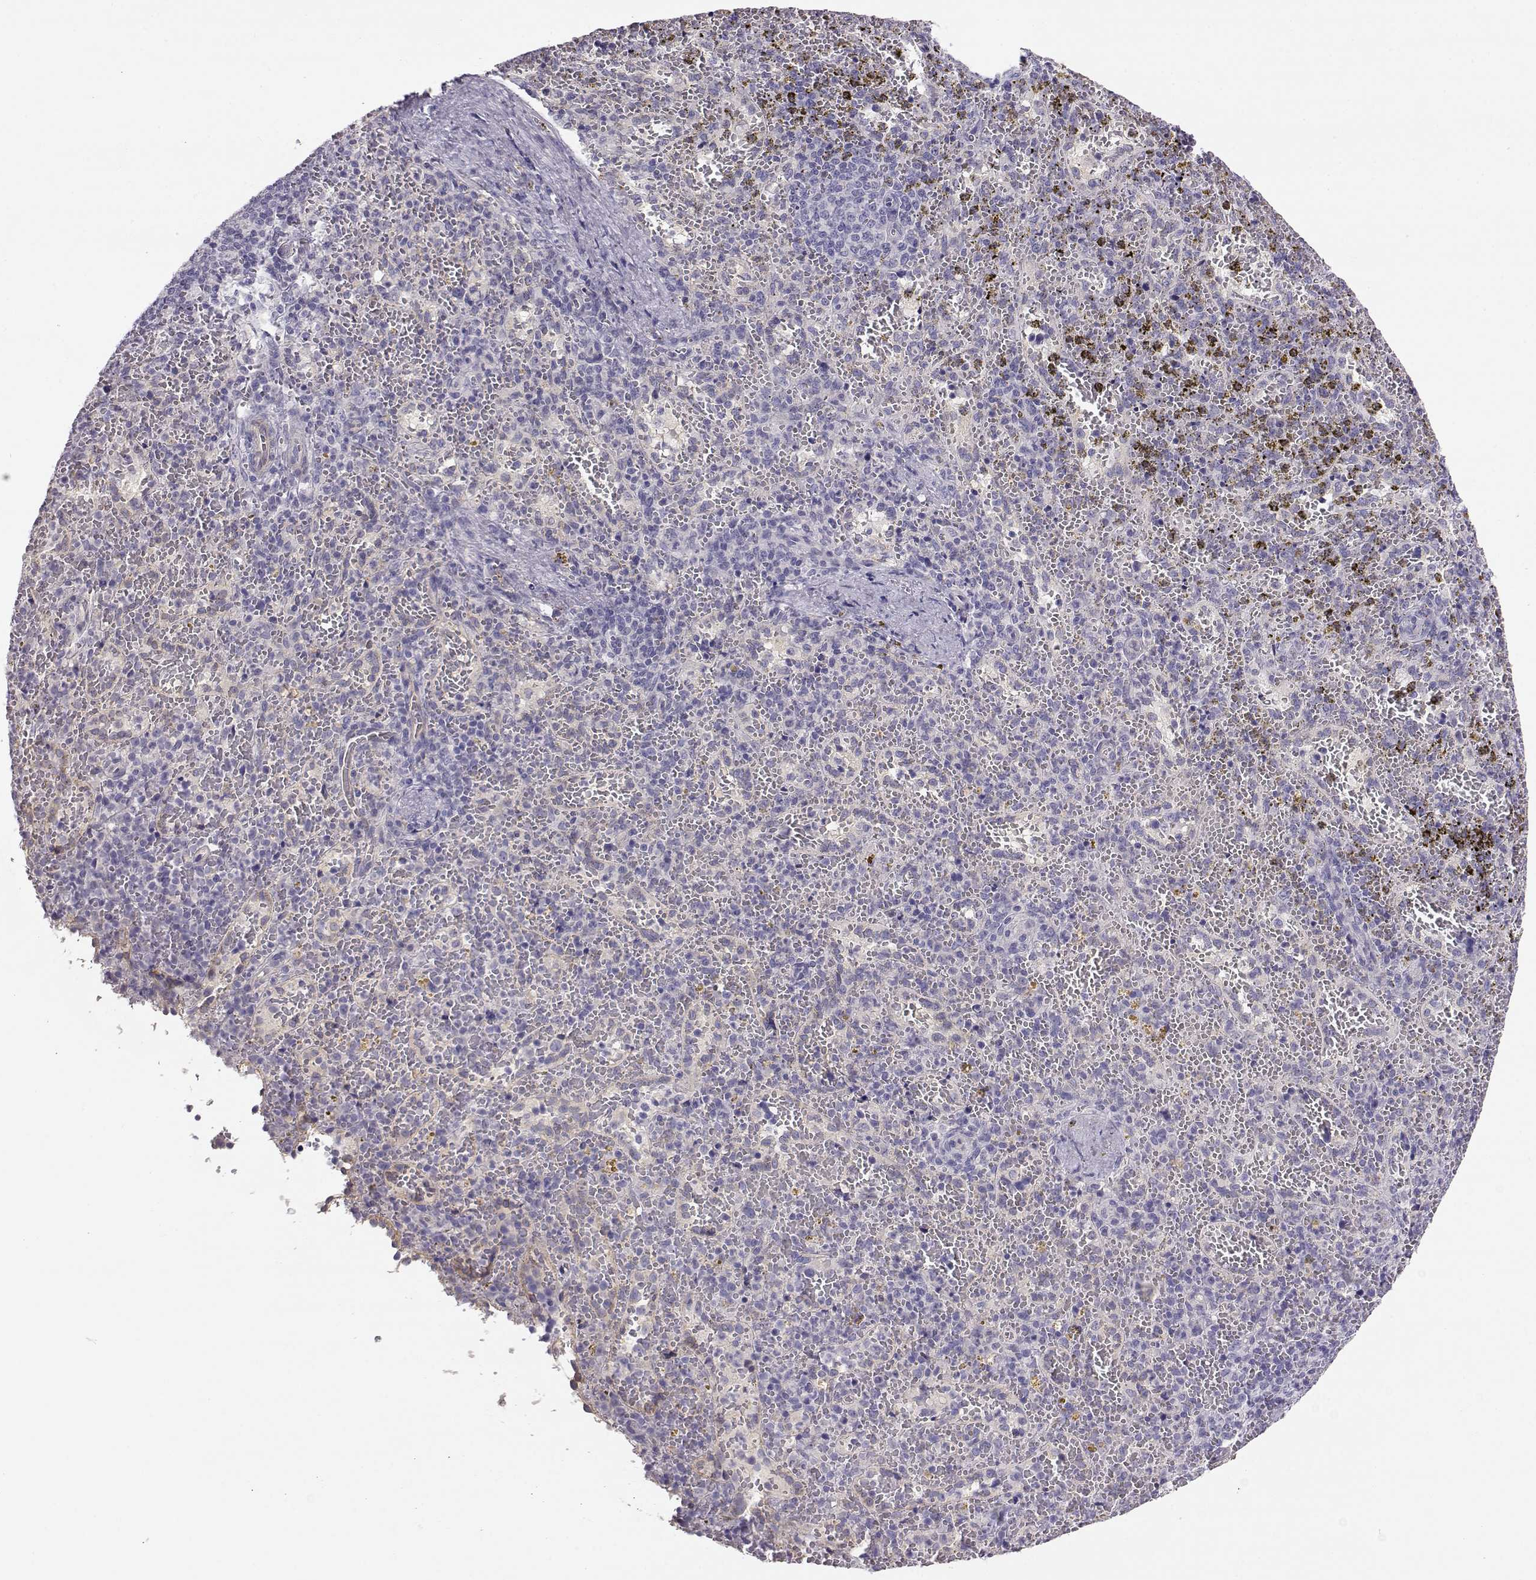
{"staining": {"intensity": "negative", "quantity": "none", "location": "none"}, "tissue": "spleen", "cell_type": "Cells in red pulp", "image_type": "normal", "snomed": [{"axis": "morphology", "description": "Normal tissue, NOS"}, {"axis": "topography", "description": "Spleen"}], "caption": "Cells in red pulp show no significant staining in benign spleen. The staining was performed using DAB to visualize the protein expression in brown, while the nuclei were stained in blue with hematoxylin (Magnification: 20x).", "gene": "ENDOU", "patient": {"sex": "female", "age": 50}}